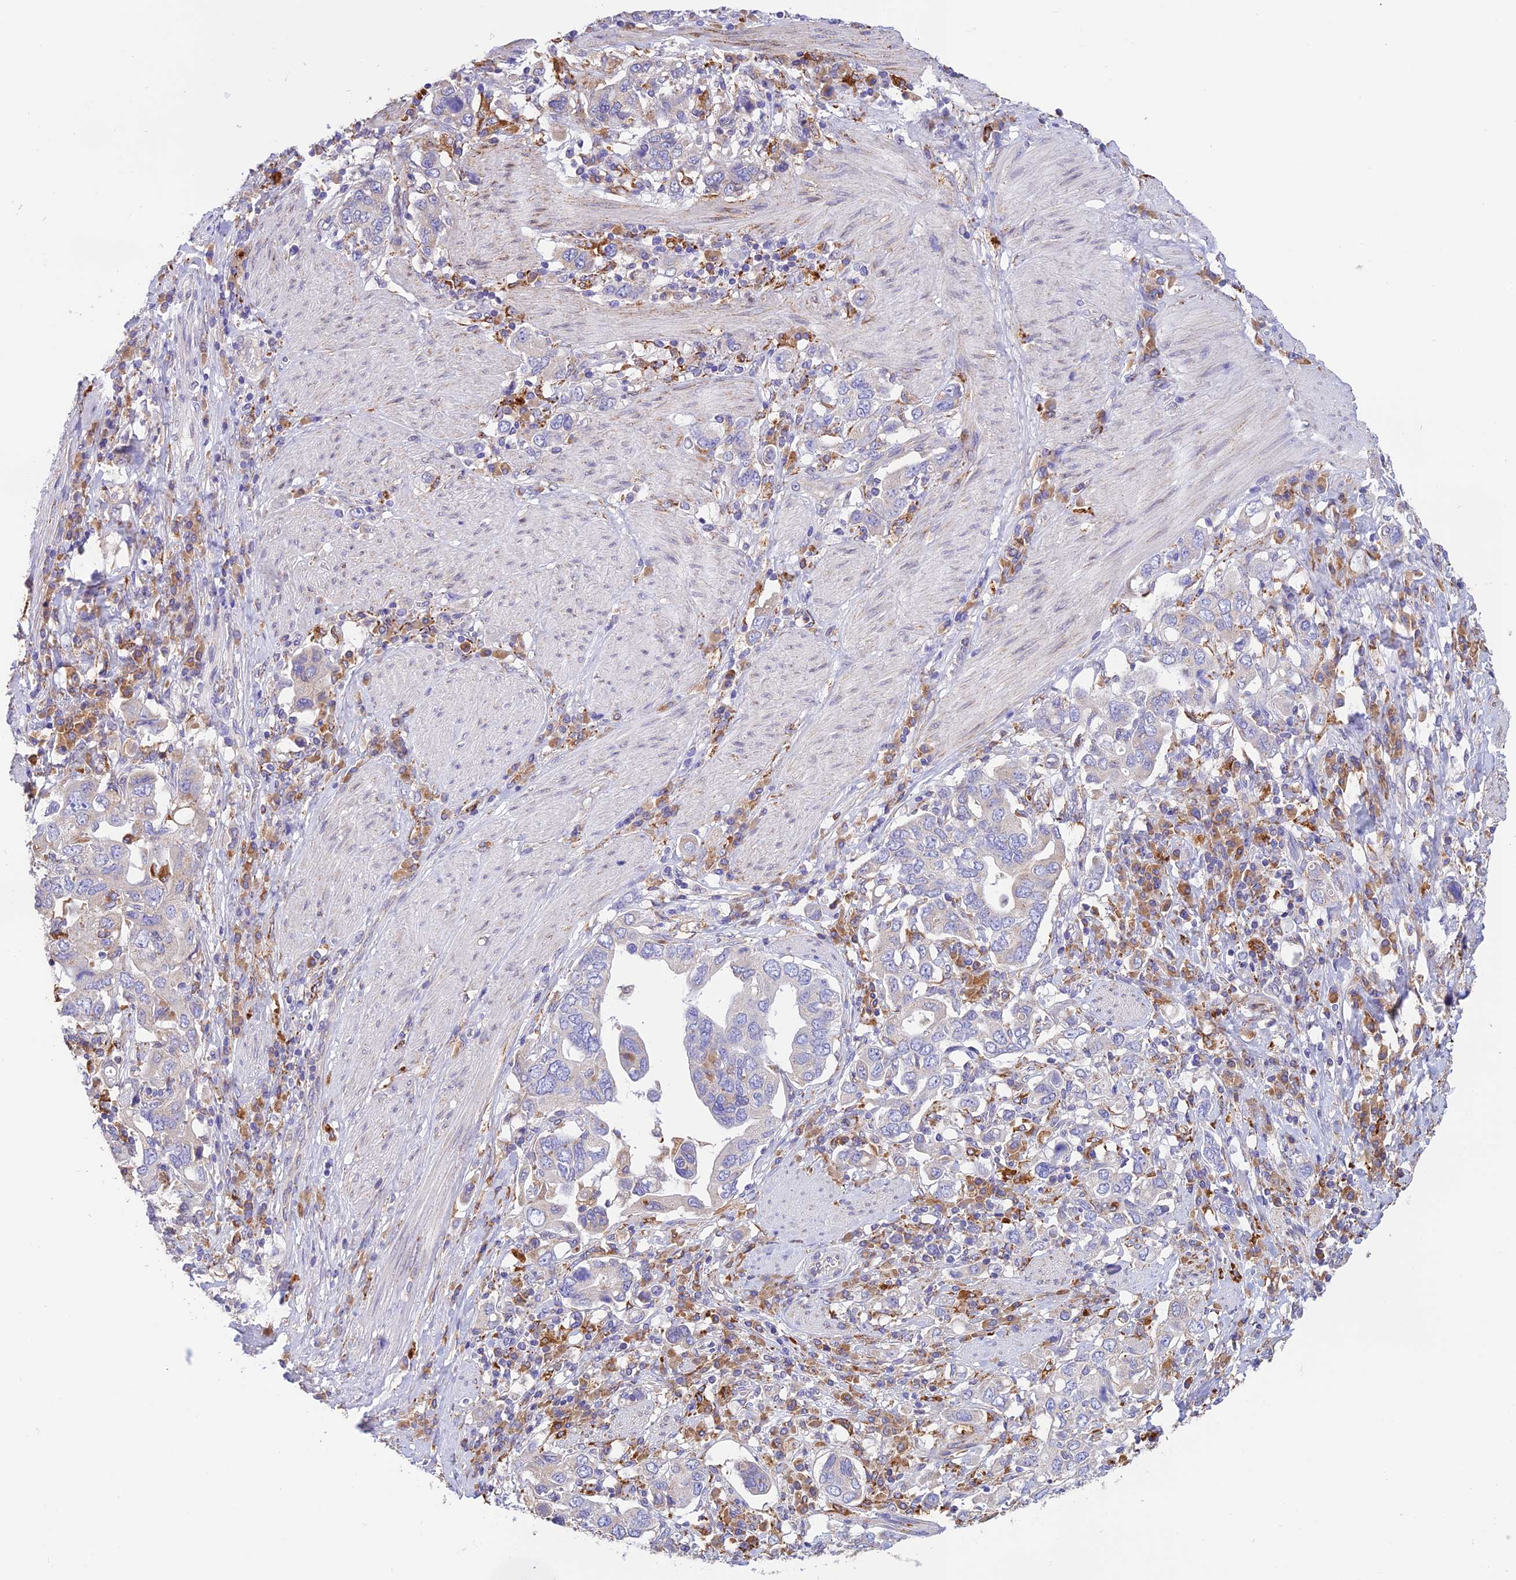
{"staining": {"intensity": "negative", "quantity": "none", "location": "none"}, "tissue": "stomach cancer", "cell_type": "Tumor cells", "image_type": "cancer", "snomed": [{"axis": "morphology", "description": "Adenocarcinoma, NOS"}, {"axis": "topography", "description": "Stomach, upper"}, {"axis": "topography", "description": "Stomach"}], "caption": "Tumor cells show no significant positivity in stomach cancer (adenocarcinoma). Brightfield microscopy of IHC stained with DAB (brown) and hematoxylin (blue), captured at high magnification.", "gene": "VKORC1", "patient": {"sex": "male", "age": 62}}